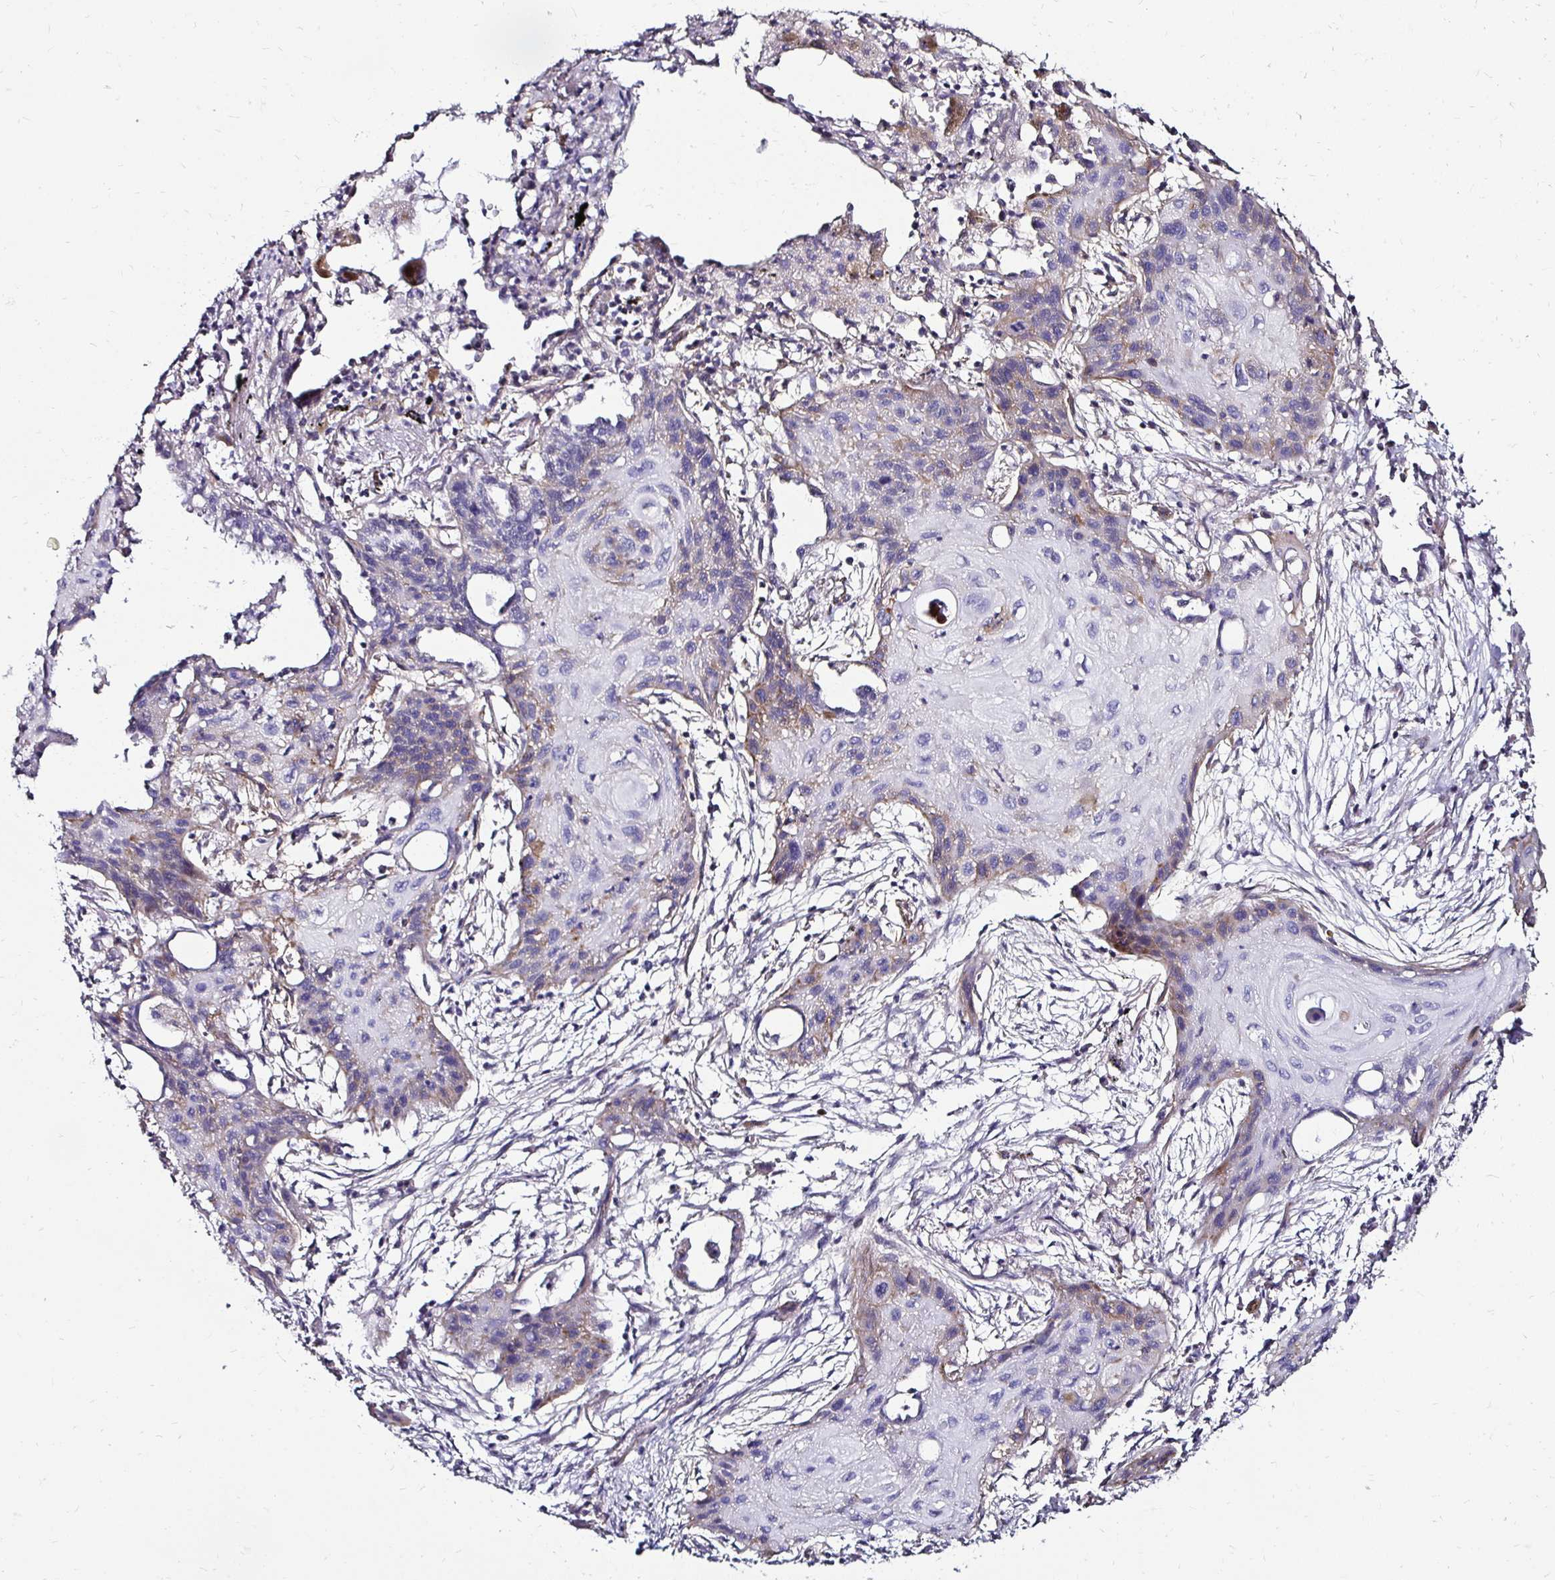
{"staining": {"intensity": "weak", "quantity": "<25%", "location": "cytoplasmic/membranous"}, "tissue": "lung cancer", "cell_type": "Tumor cells", "image_type": "cancer", "snomed": [{"axis": "morphology", "description": "Squamous cell carcinoma, NOS"}, {"axis": "topography", "description": "Lung"}], "caption": "Lung cancer stained for a protein using IHC reveals no staining tumor cells.", "gene": "ITGB1", "patient": {"sex": "male", "age": 71}}